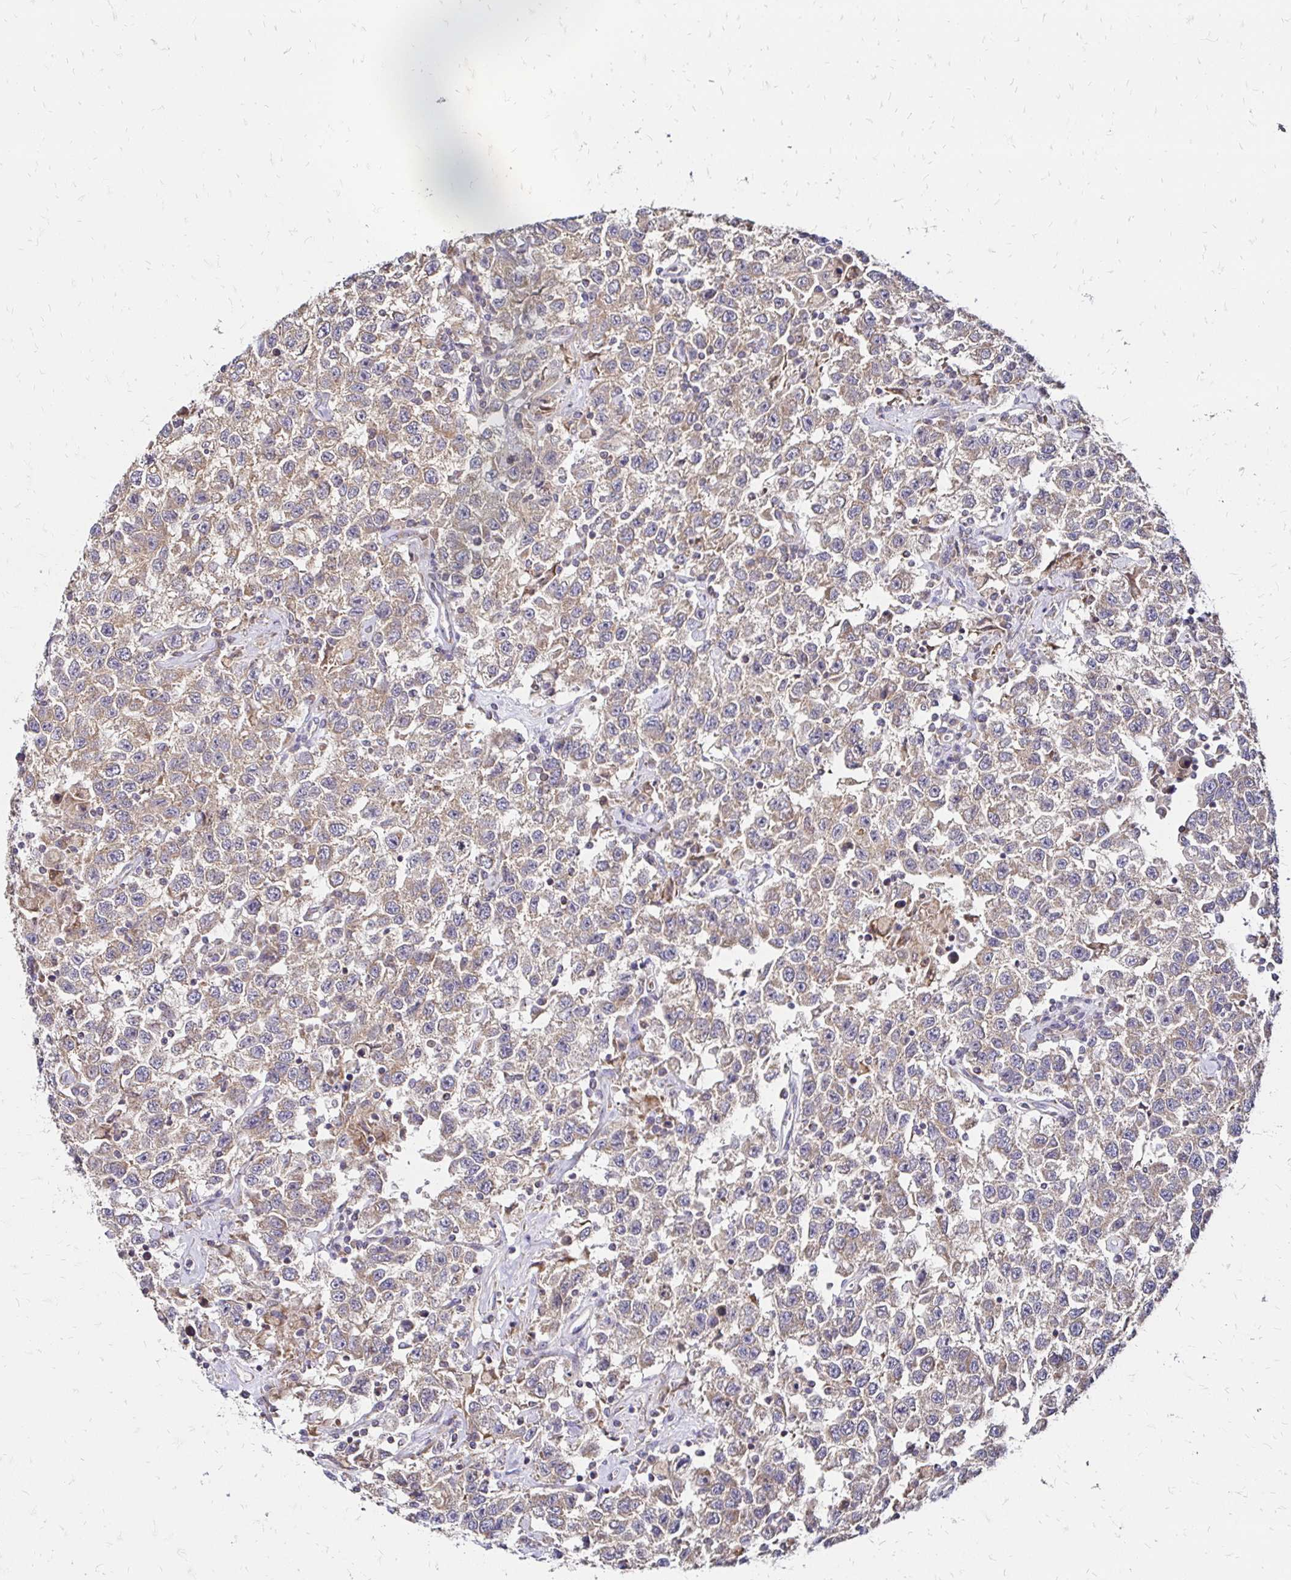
{"staining": {"intensity": "weak", "quantity": ">75%", "location": "cytoplasmic/membranous"}, "tissue": "testis cancer", "cell_type": "Tumor cells", "image_type": "cancer", "snomed": [{"axis": "morphology", "description": "Seminoma, NOS"}, {"axis": "topography", "description": "Testis"}], "caption": "An IHC image of neoplastic tissue is shown. Protein staining in brown shows weak cytoplasmic/membranous positivity in testis seminoma within tumor cells.", "gene": "ZW10", "patient": {"sex": "male", "age": 41}}